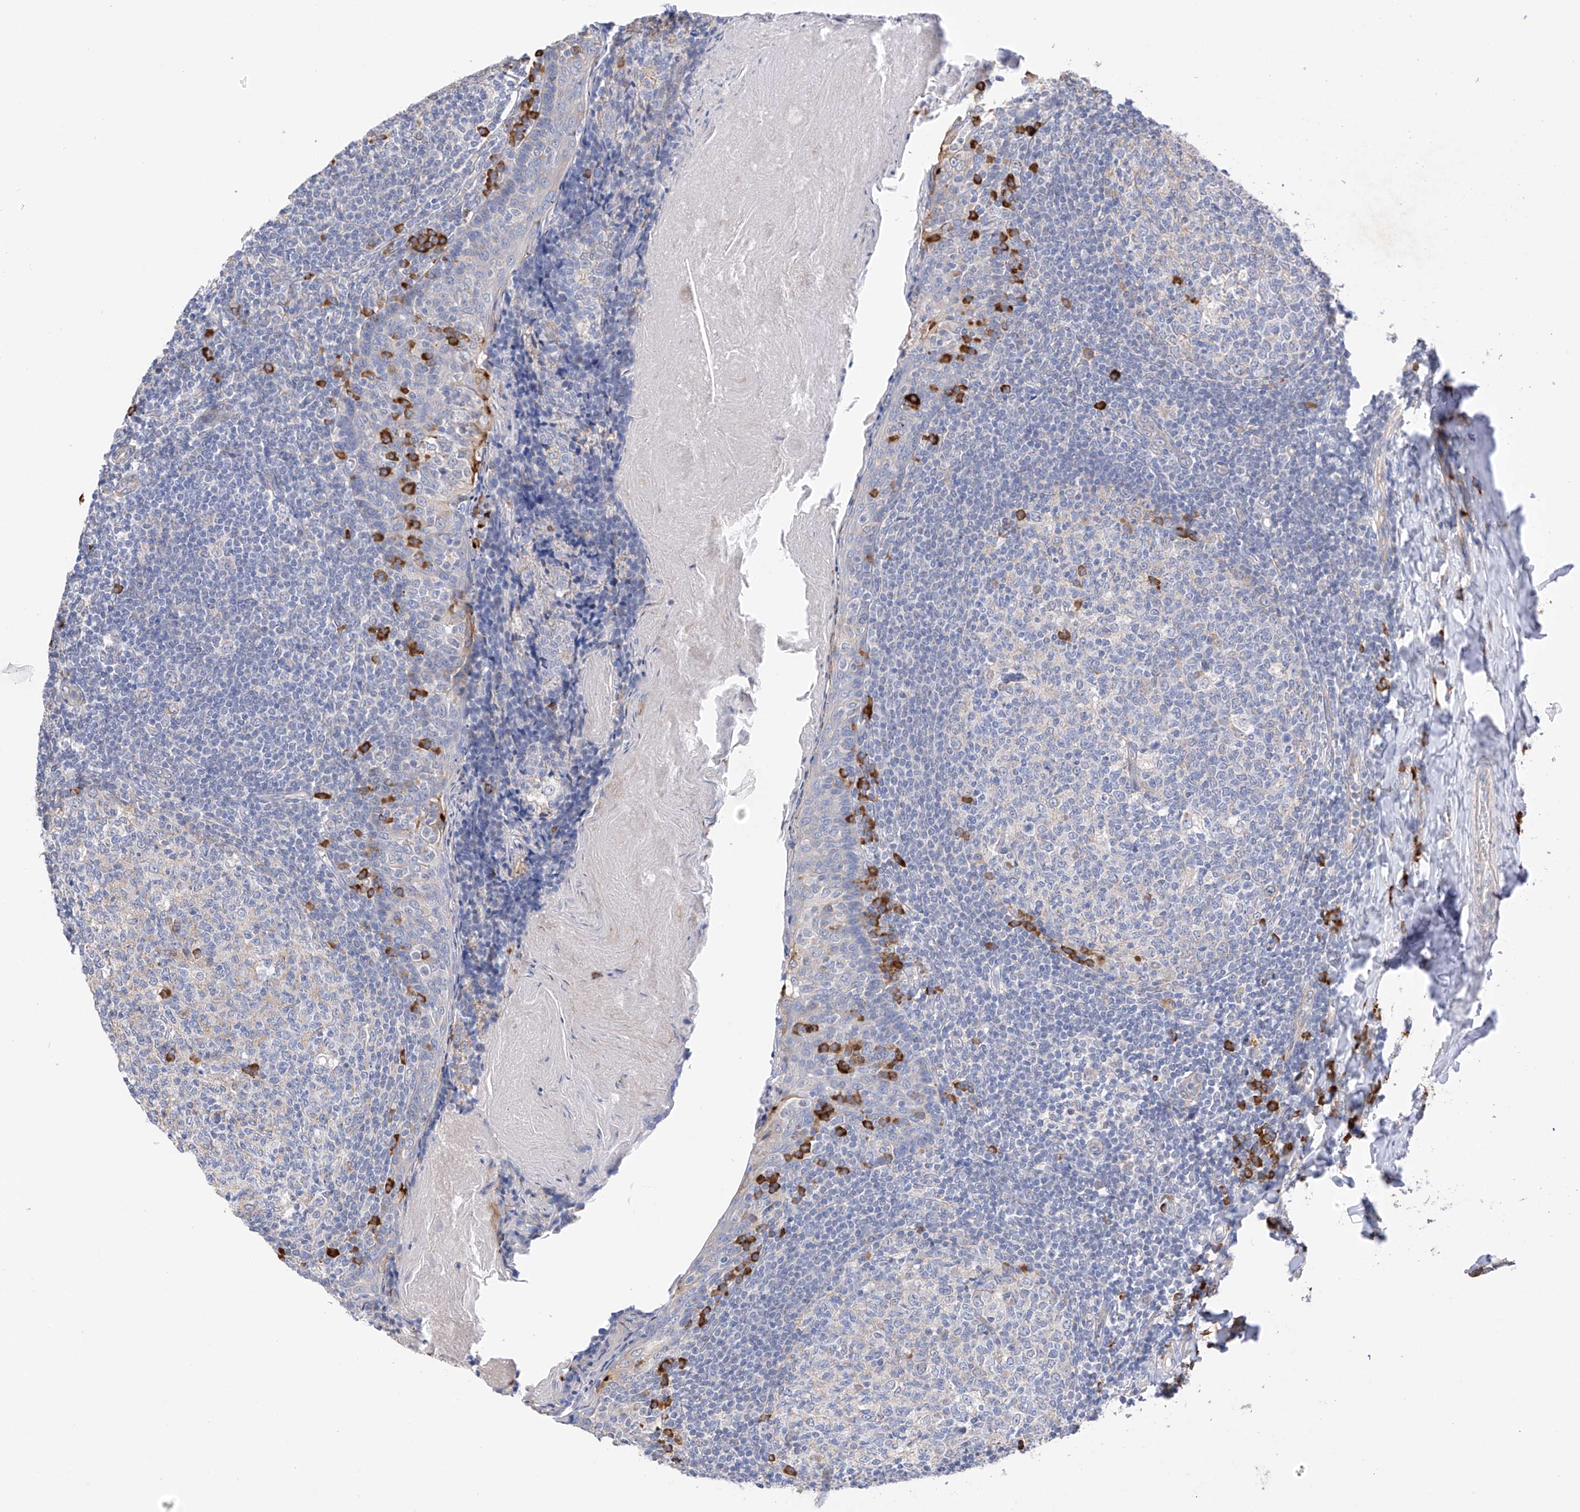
{"staining": {"intensity": "moderate", "quantity": "<25%", "location": "cytoplasmic/membranous"}, "tissue": "tonsil", "cell_type": "Germinal center cells", "image_type": "normal", "snomed": [{"axis": "morphology", "description": "Normal tissue, NOS"}, {"axis": "topography", "description": "Tonsil"}], "caption": "Protein staining shows moderate cytoplasmic/membranous positivity in about <25% of germinal center cells in normal tonsil.", "gene": "REC8", "patient": {"sex": "female", "age": 19}}